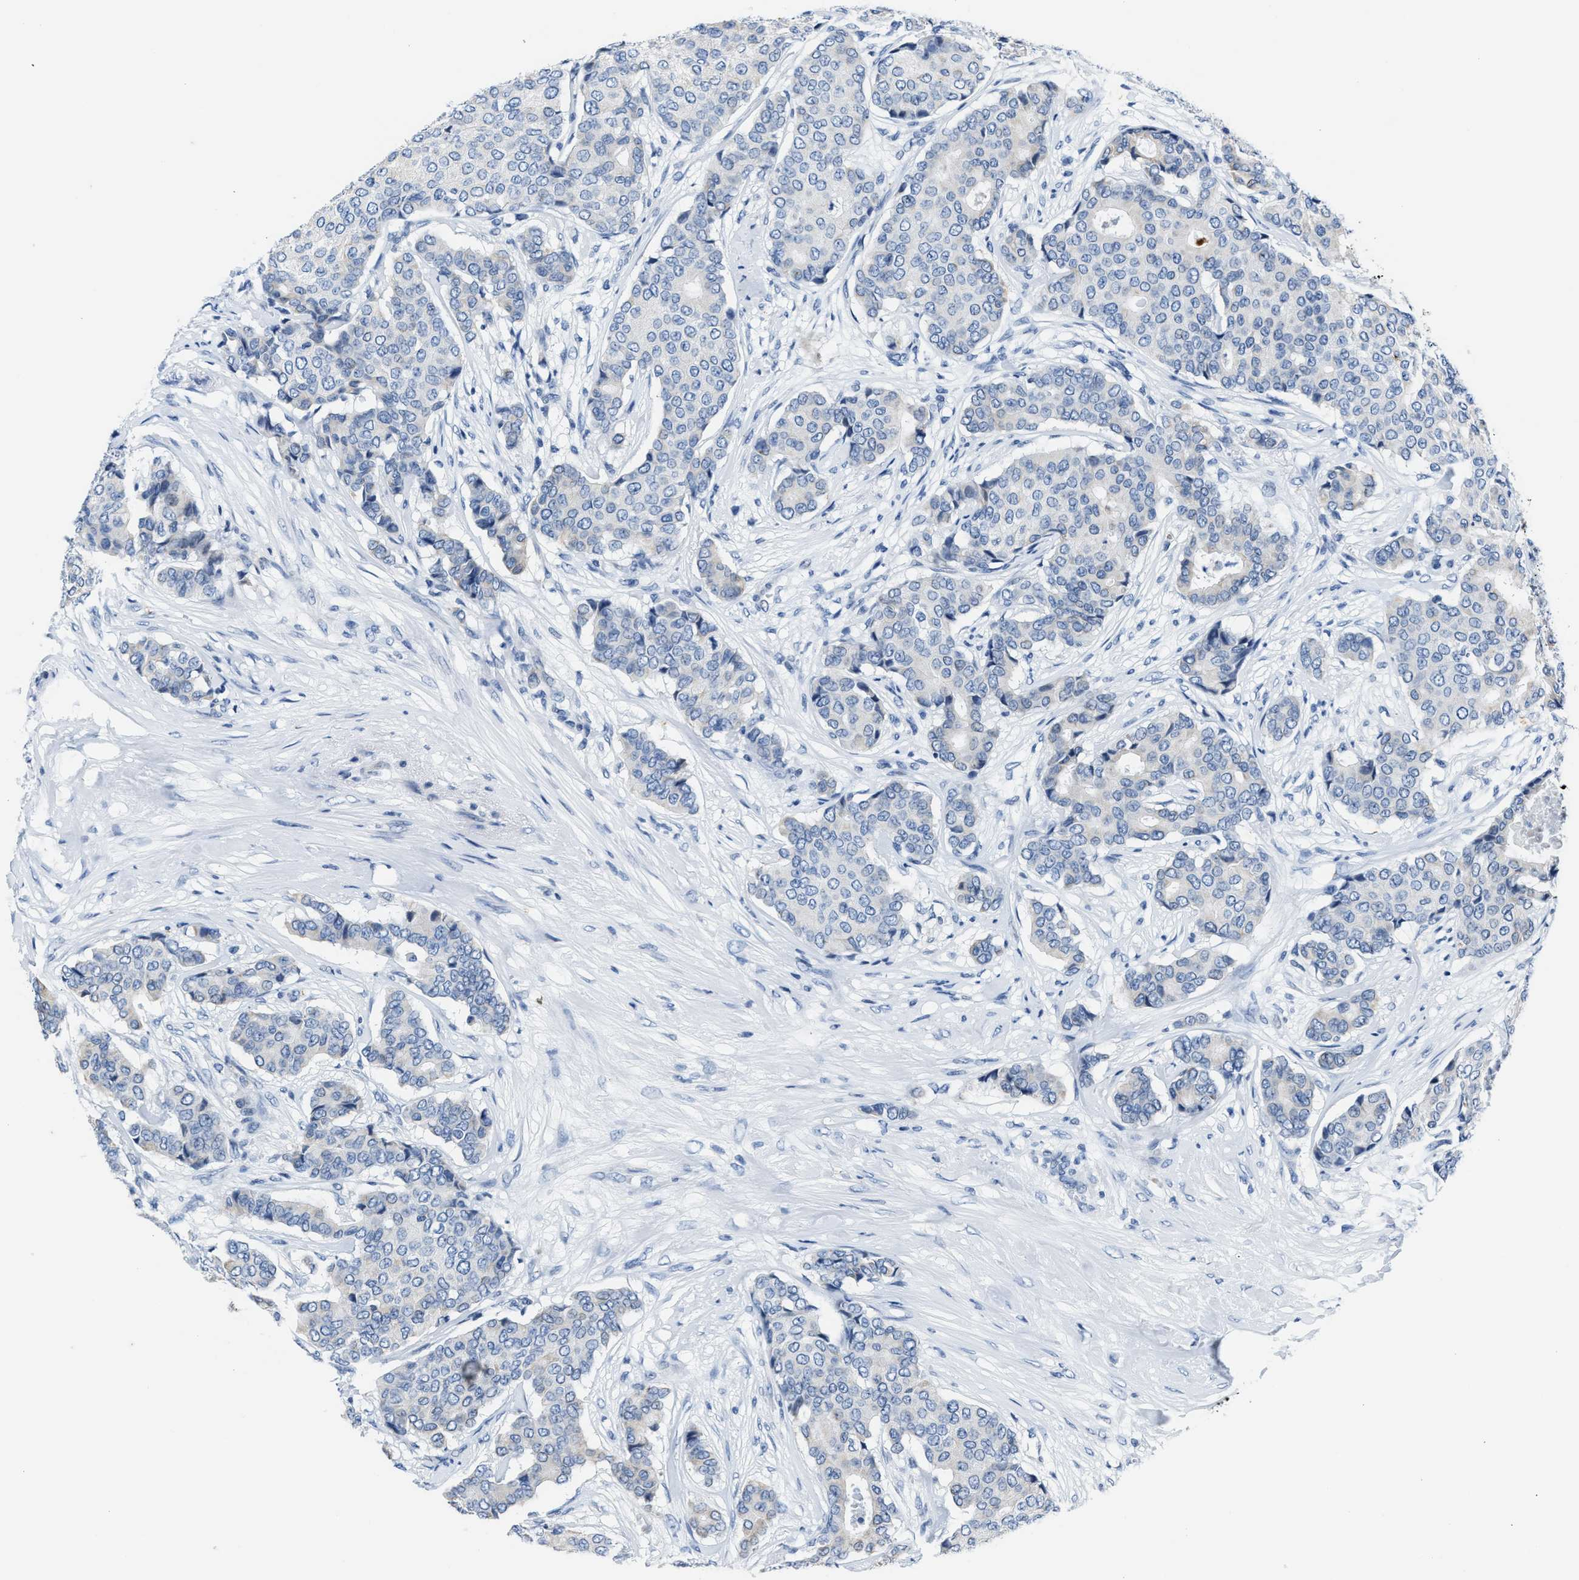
{"staining": {"intensity": "negative", "quantity": "none", "location": "none"}, "tissue": "breast cancer", "cell_type": "Tumor cells", "image_type": "cancer", "snomed": [{"axis": "morphology", "description": "Duct carcinoma"}, {"axis": "topography", "description": "Breast"}], "caption": "This is a photomicrograph of immunohistochemistry staining of breast cancer (intraductal carcinoma), which shows no staining in tumor cells. The staining is performed using DAB (3,3'-diaminobenzidine) brown chromogen with nuclei counter-stained in using hematoxylin.", "gene": "ASZ1", "patient": {"sex": "female", "age": 75}}